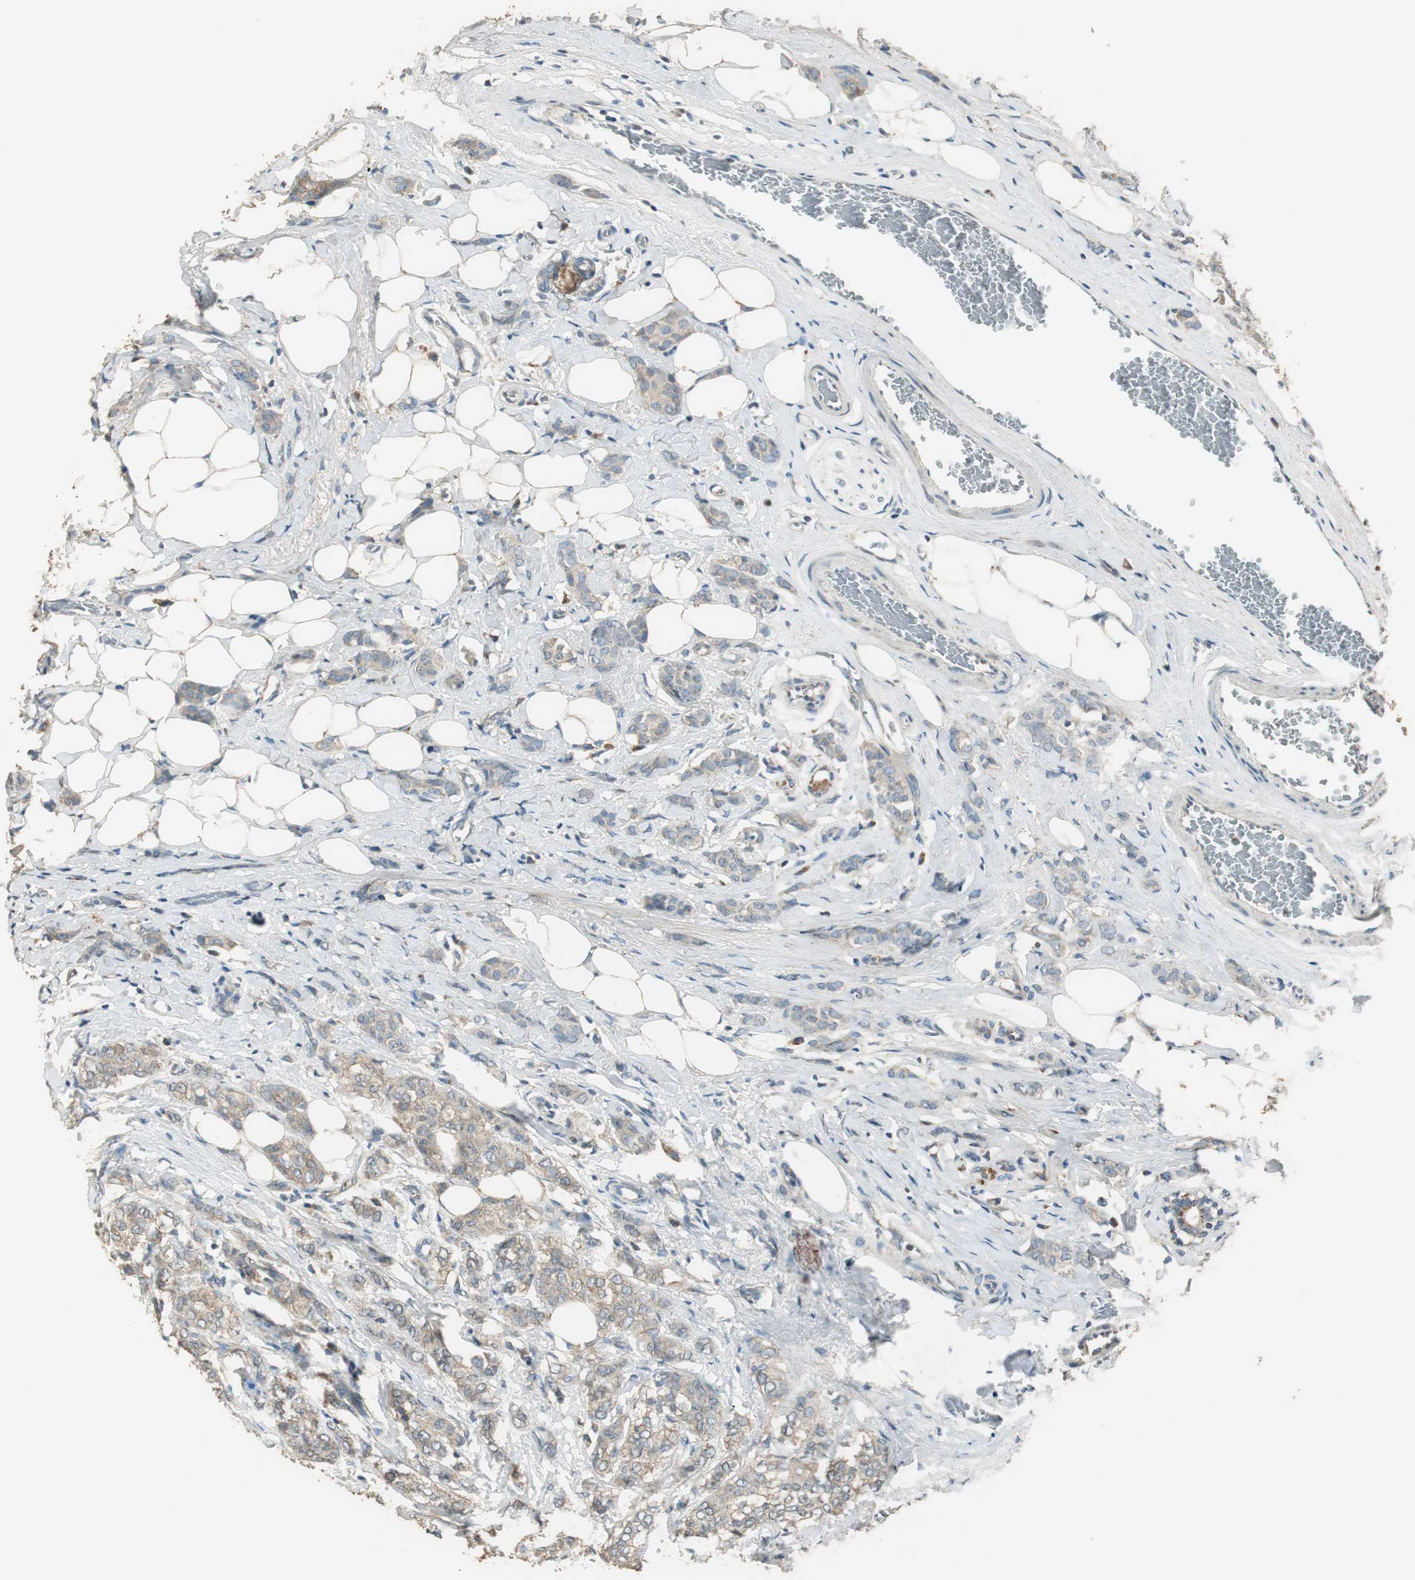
{"staining": {"intensity": "weak", "quantity": ">75%", "location": "cytoplasmic/membranous"}, "tissue": "breast cancer", "cell_type": "Tumor cells", "image_type": "cancer", "snomed": [{"axis": "morphology", "description": "Lobular carcinoma"}, {"axis": "topography", "description": "Breast"}], "caption": "A micrograph of human lobular carcinoma (breast) stained for a protein exhibits weak cytoplasmic/membranous brown staining in tumor cells. The staining was performed using DAB (3,3'-diaminobenzidine) to visualize the protein expression in brown, while the nuclei were stained in blue with hematoxylin (Magnification: 20x).", "gene": "MSTO1", "patient": {"sex": "female", "age": 60}}